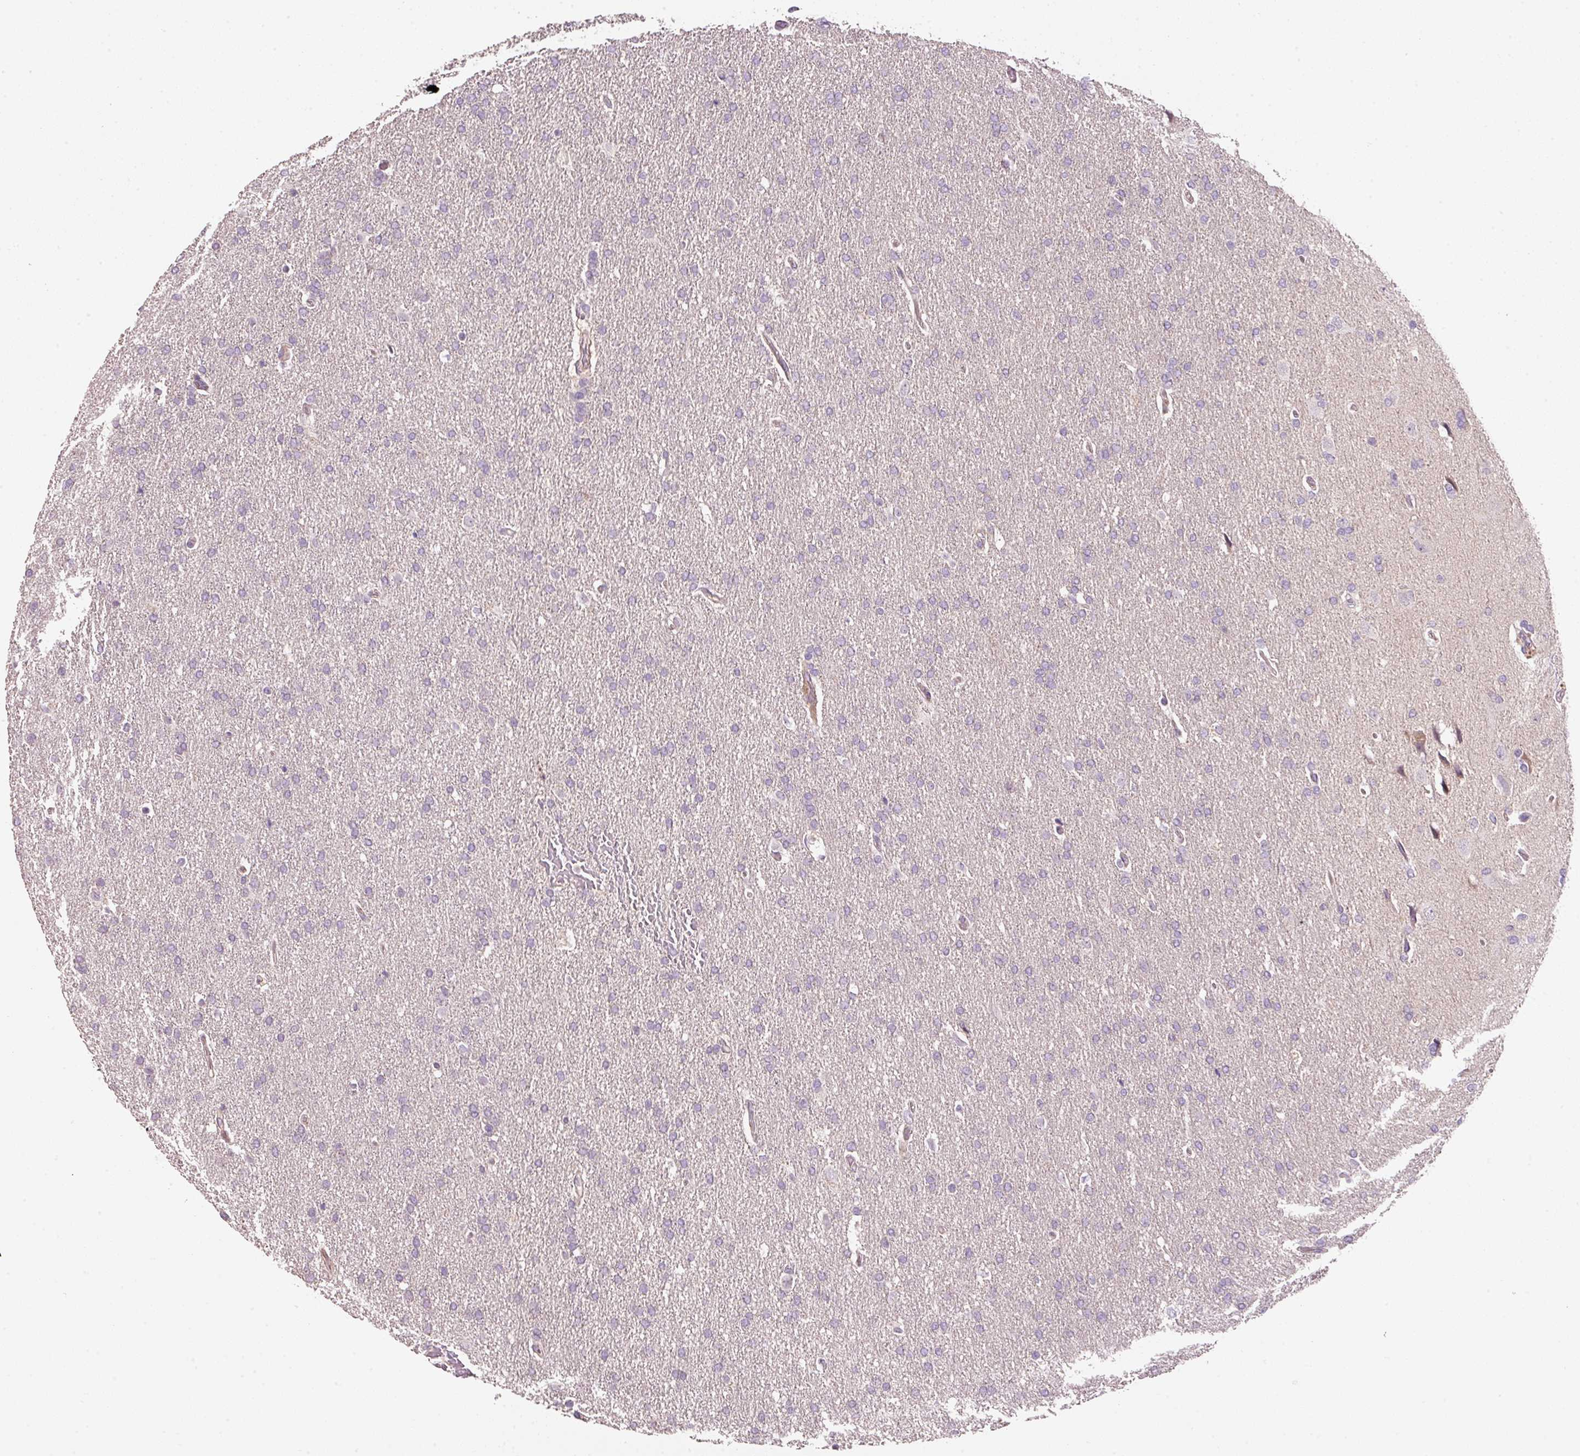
{"staining": {"intensity": "negative", "quantity": "none", "location": "none"}, "tissue": "glioma", "cell_type": "Tumor cells", "image_type": "cancer", "snomed": [{"axis": "morphology", "description": "Glioma, malignant, High grade"}, {"axis": "topography", "description": "Brain"}], "caption": "An immunohistochemistry (IHC) histopathology image of glioma is shown. There is no staining in tumor cells of glioma.", "gene": "TIRAP", "patient": {"sex": "male", "age": 72}}